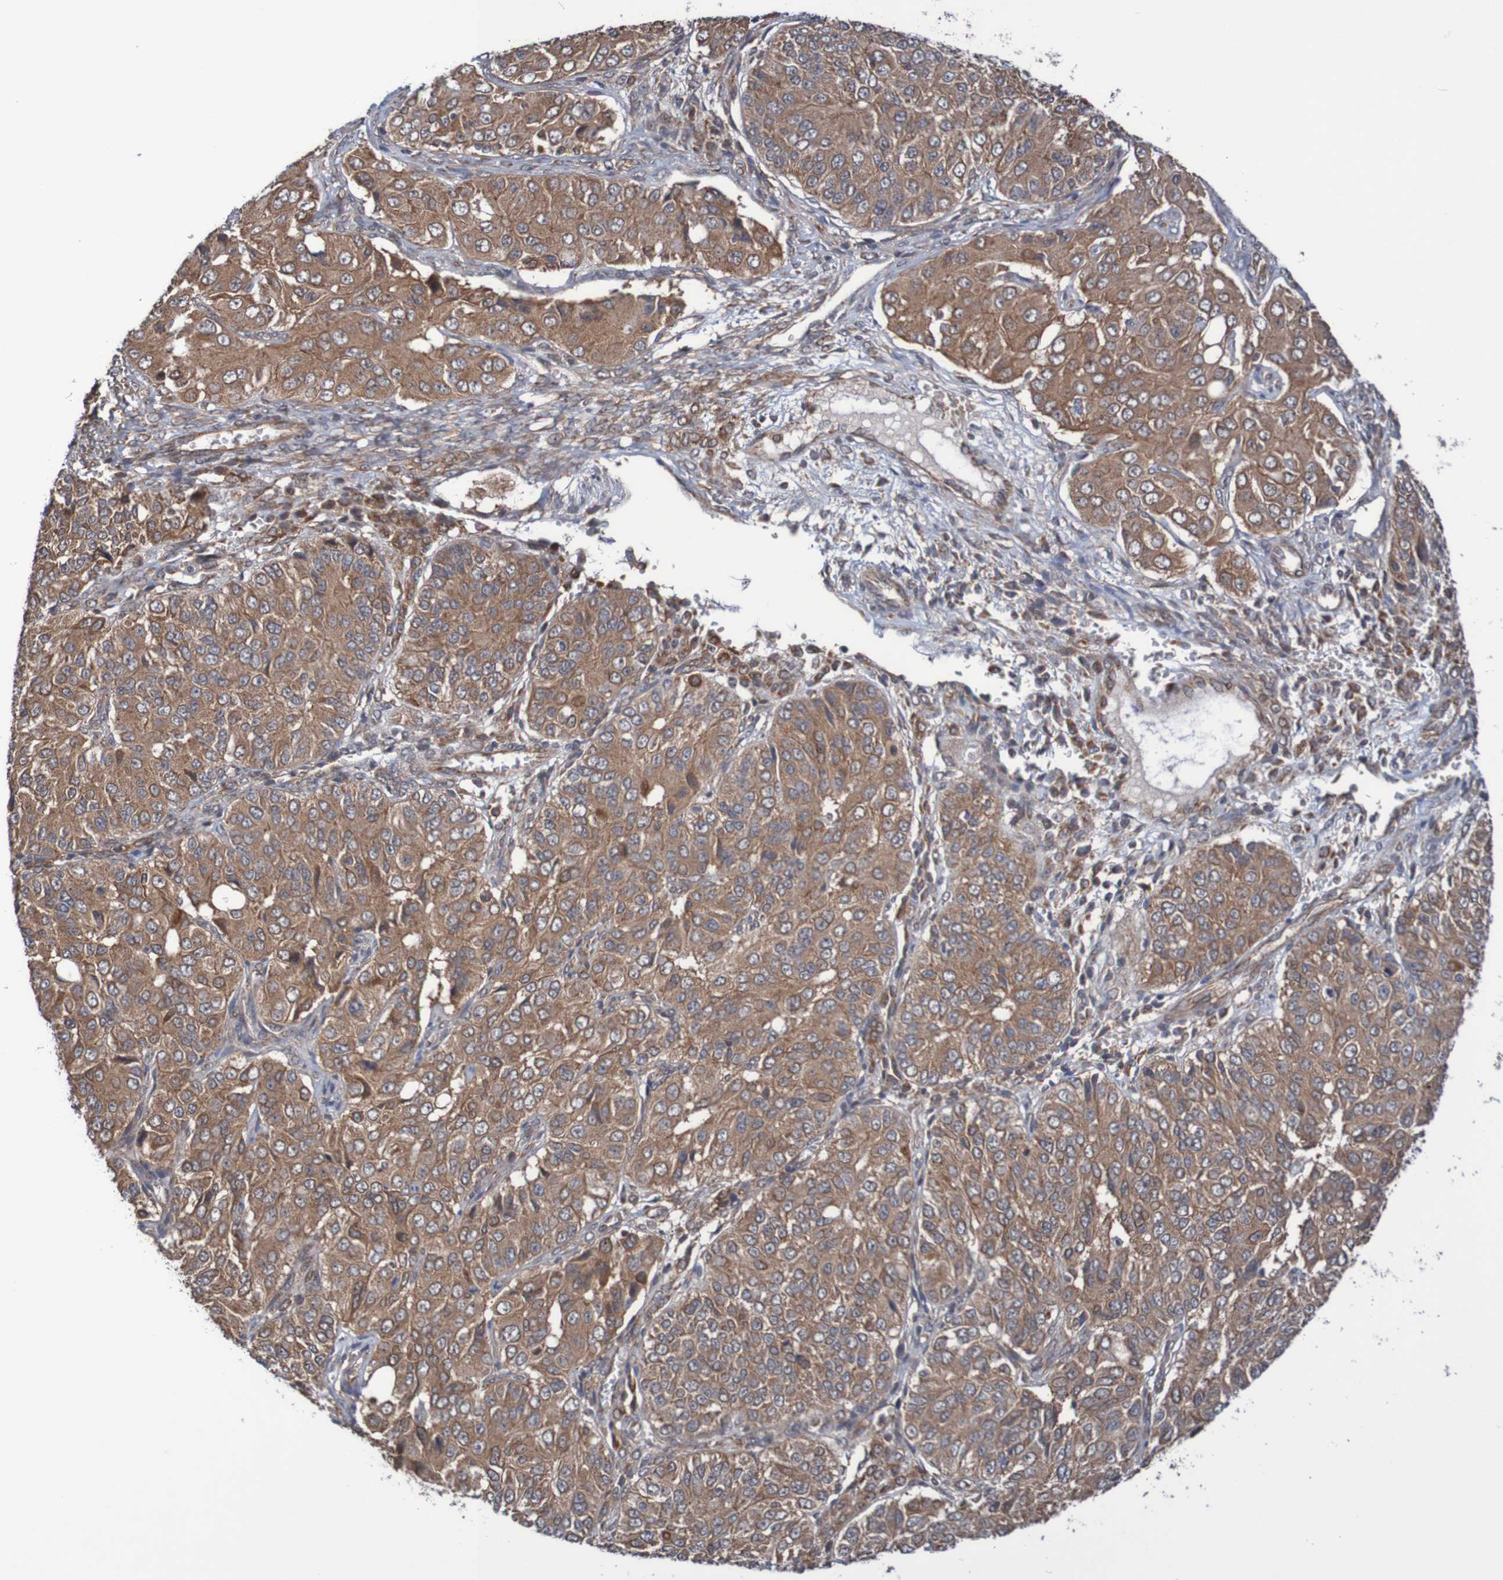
{"staining": {"intensity": "moderate", "quantity": ">75%", "location": "cytoplasmic/membranous"}, "tissue": "ovarian cancer", "cell_type": "Tumor cells", "image_type": "cancer", "snomed": [{"axis": "morphology", "description": "Carcinoma, endometroid"}, {"axis": "topography", "description": "Ovary"}], "caption": "A high-resolution image shows immunohistochemistry staining of endometroid carcinoma (ovarian), which shows moderate cytoplasmic/membranous positivity in approximately >75% of tumor cells.", "gene": "PHPT1", "patient": {"sex": "female", "age": 51}}